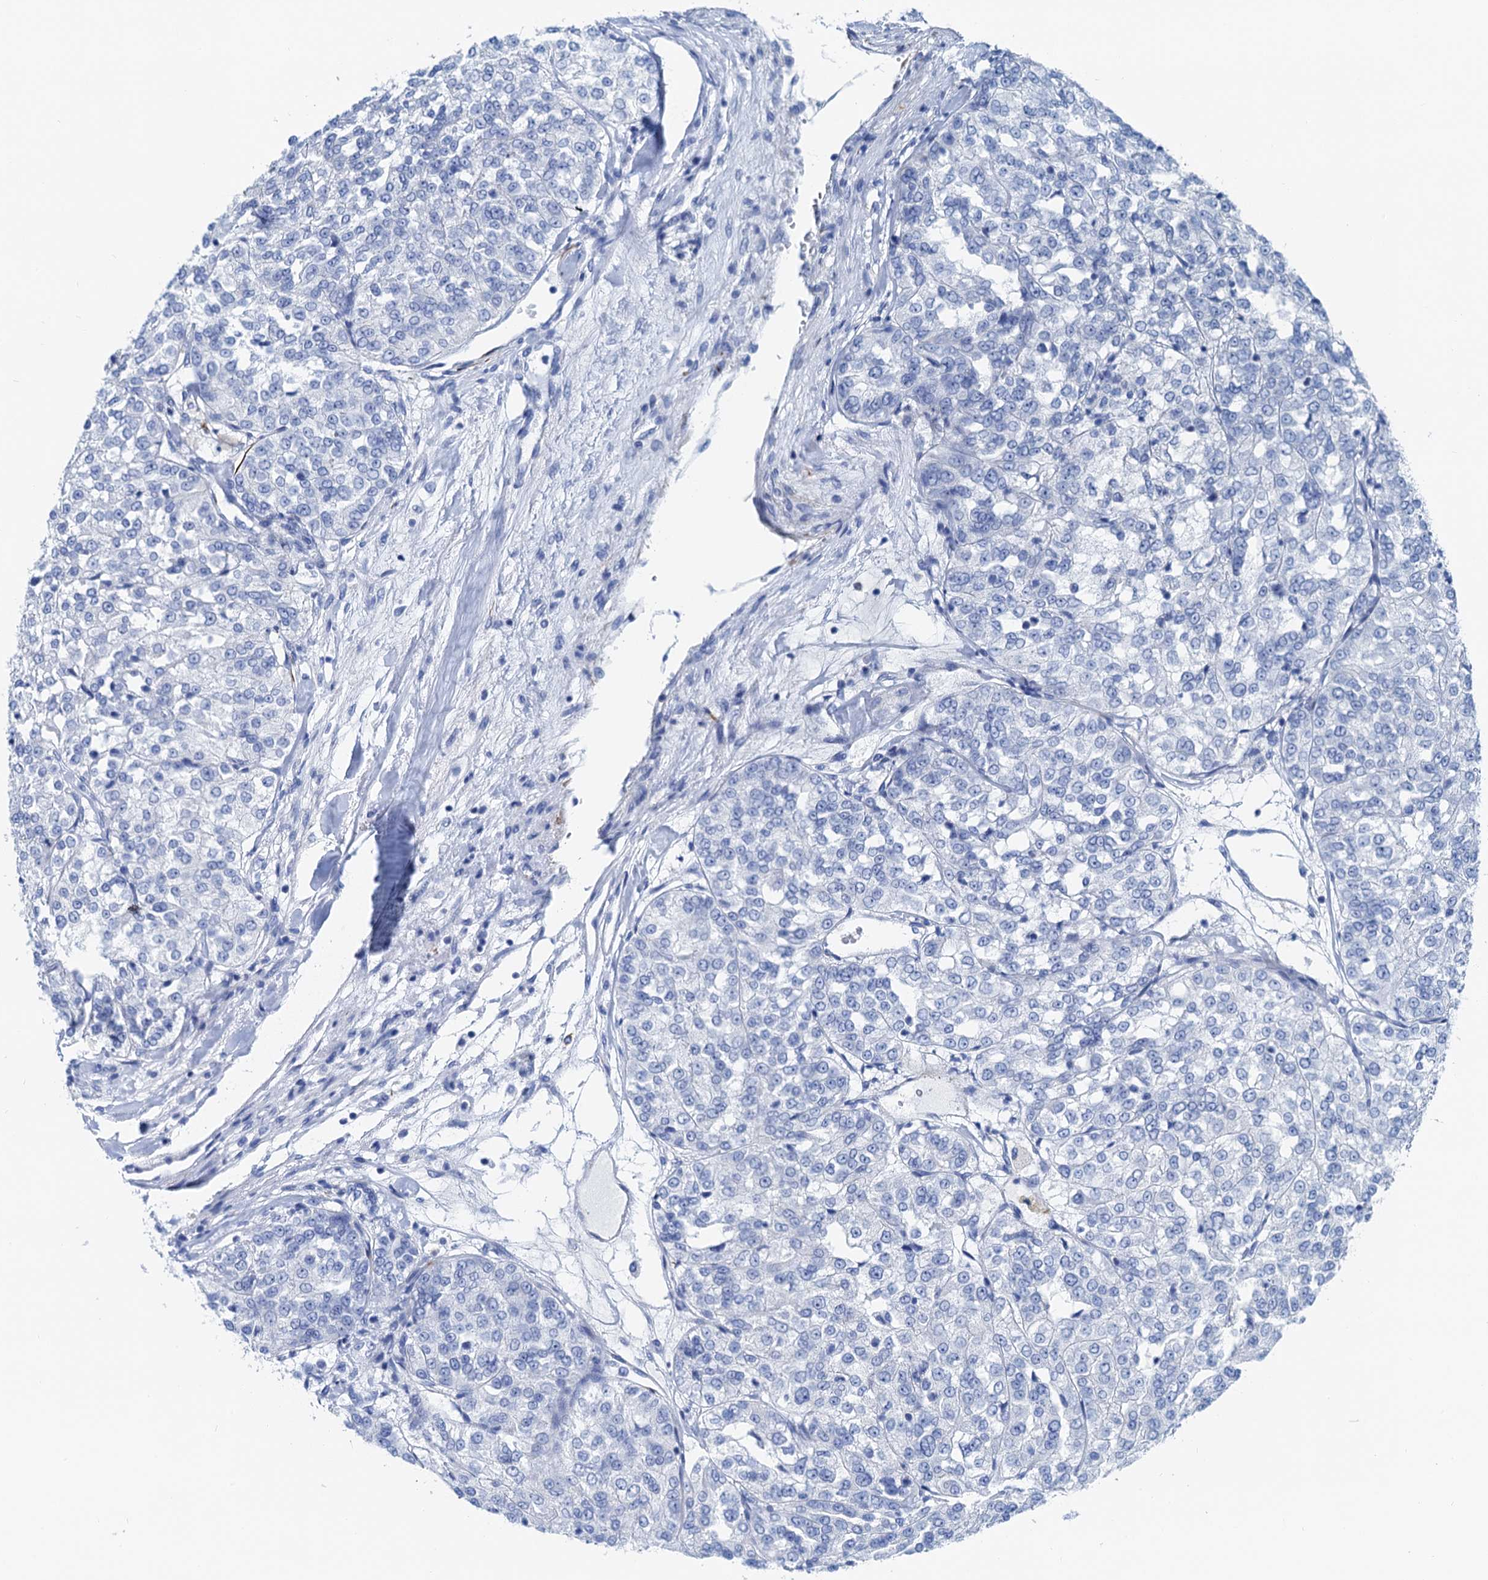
{"staining": {"intensity": "negative", "quantity": "none", "location": "none"}, "tissue": "renal cancer", "cell_type": "Tumor cells", "image_type": "cancer", "snomed": [{"axis": "morphology", "description": "Adenocarcinoma, NOS"}, {"axis": "topography", "description": "Kidney"}], "caption": "DAB immunohistochemical staining of human renal adenocarcinoma shows no significant positivity in tumor cells. Nuclei are stained in blue.", "gene": "NLRP10", "patient": {"sex": "female", "age": 63}}